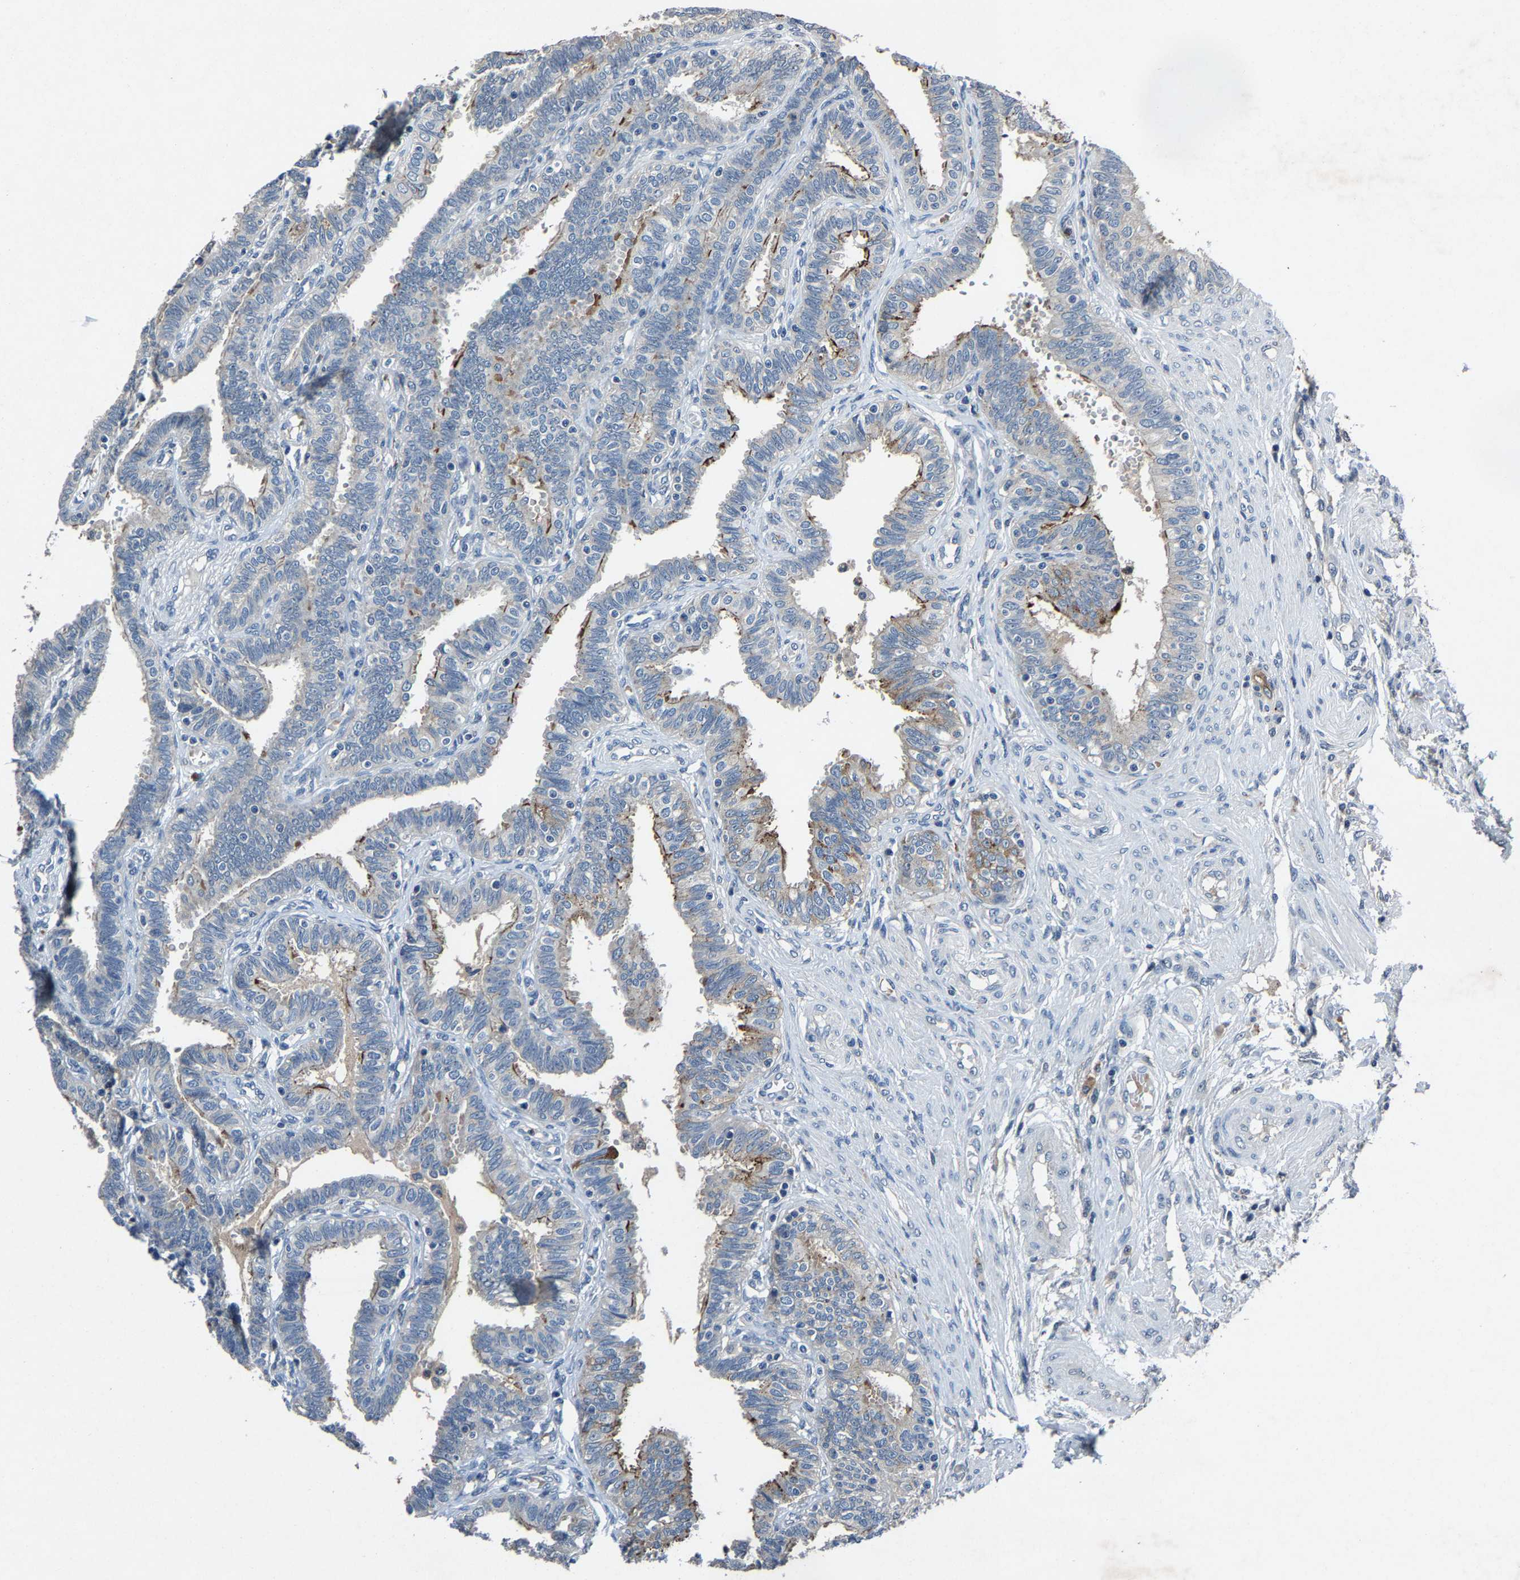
{"staining": {"intensity": "moderate", "quantity": "<25%", "location": "cytoplasmic/membranous"}, "tissue": "fallopian tube", "cell_type": "Glandular cells", "image_type": "normal", "snomed": [{"axis": "morphology", "description": "Normal tissue, NOS"}, {"axis": "topography", "description": "Fallopian tube"}, {"axis": "topography", "description": "Placenta"}], "caption": "Brown immunohistochemical staining in unremarkable human fallopian tube demonstrates moderate cytoplasmic/membranous staining in approximately <25% of glandular cells. (Stains: DAB in brown, nuclei in blue, Microscopy: brightfield microscopy at high magnification).", "gene": "PCNX2", "patient": {"sex": "female", "age": 34}}